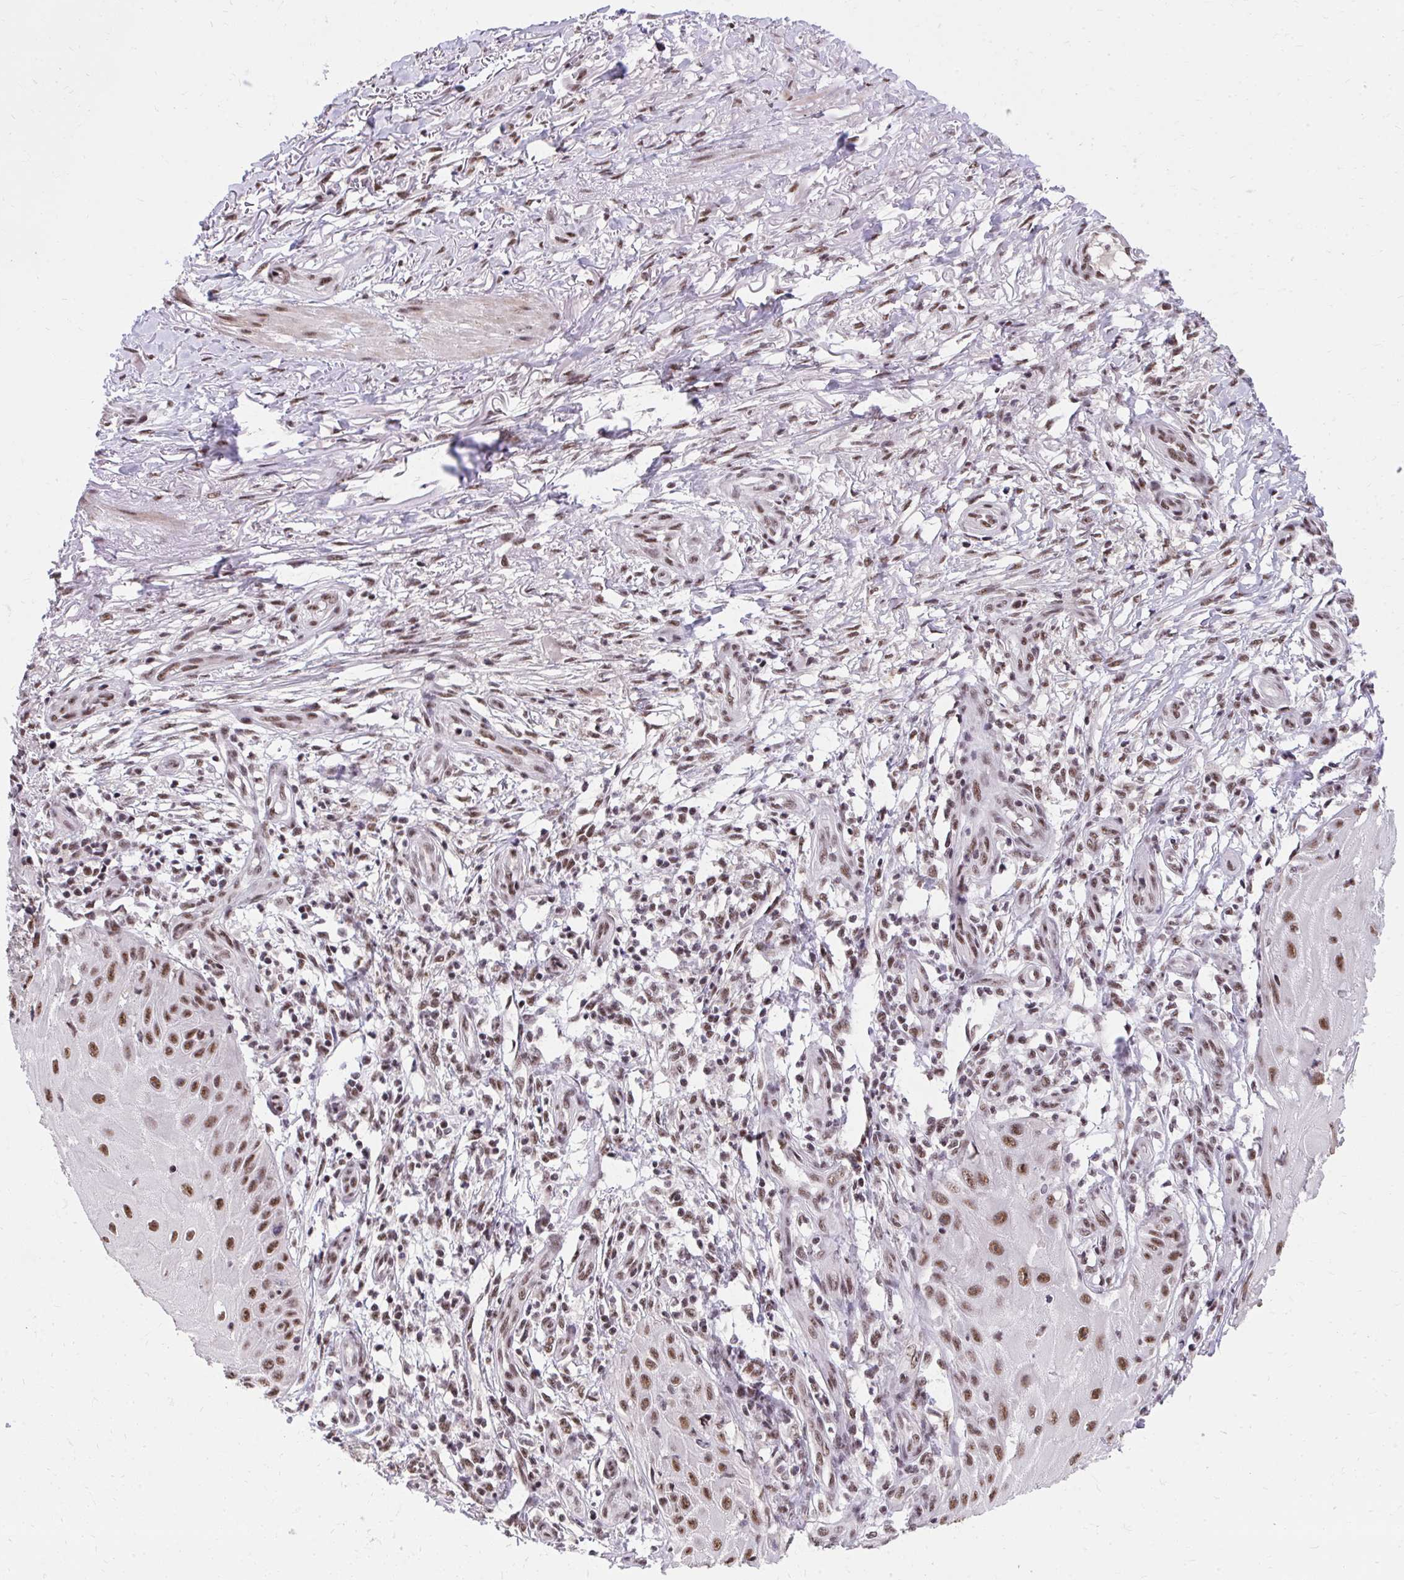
{"staining": {"intensity": "moderate", "quantity": ">75%", "location": "nuclear"}, "tissue": "skin cancer", "cell_type": "Tumor cells", "image_type": "cancer", "snomed": [{"axis": "morphology", "description": "Squamous cell carcinoma, NOS"}, {"axis": "topography", "description": "Skin"}], "caption": "Tumor cells exhibit moderate nuclear positivity in approximately >75% of cells in skin squamous cell carcinoma.", "gene": "SYNE4", "patient": {"sex": "female", "age": 77}}